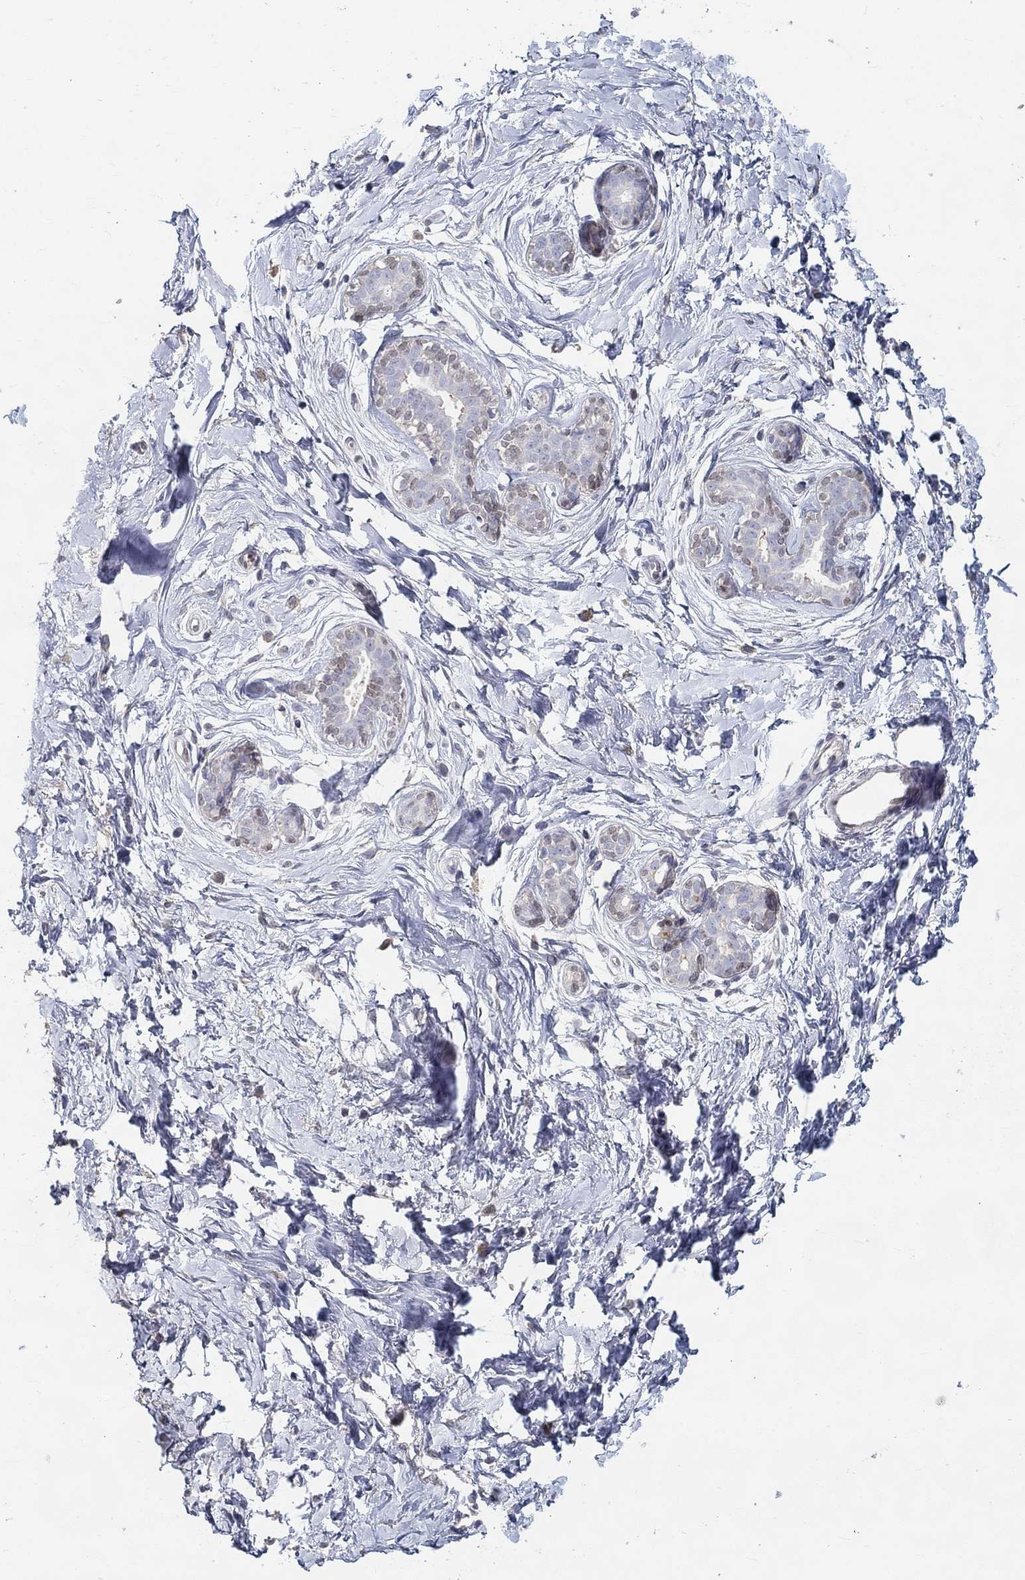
{"staining": {"intensity": "negative", "quantity": "none", "location": "none"}, "tissue": "breast", "cell_type": "Adipocytes", "image_type": "normal", "snomed": [{"axis": "morphology", "description": "Normal tissue, NOS"}, {"axis": "topography", "description": "Breast"}], "caption": "Immunohistochemistry of benign breast displays no expression in adipocytes.", "gene": "FGF2", "patient": {"sex": "female", "age": 37}}